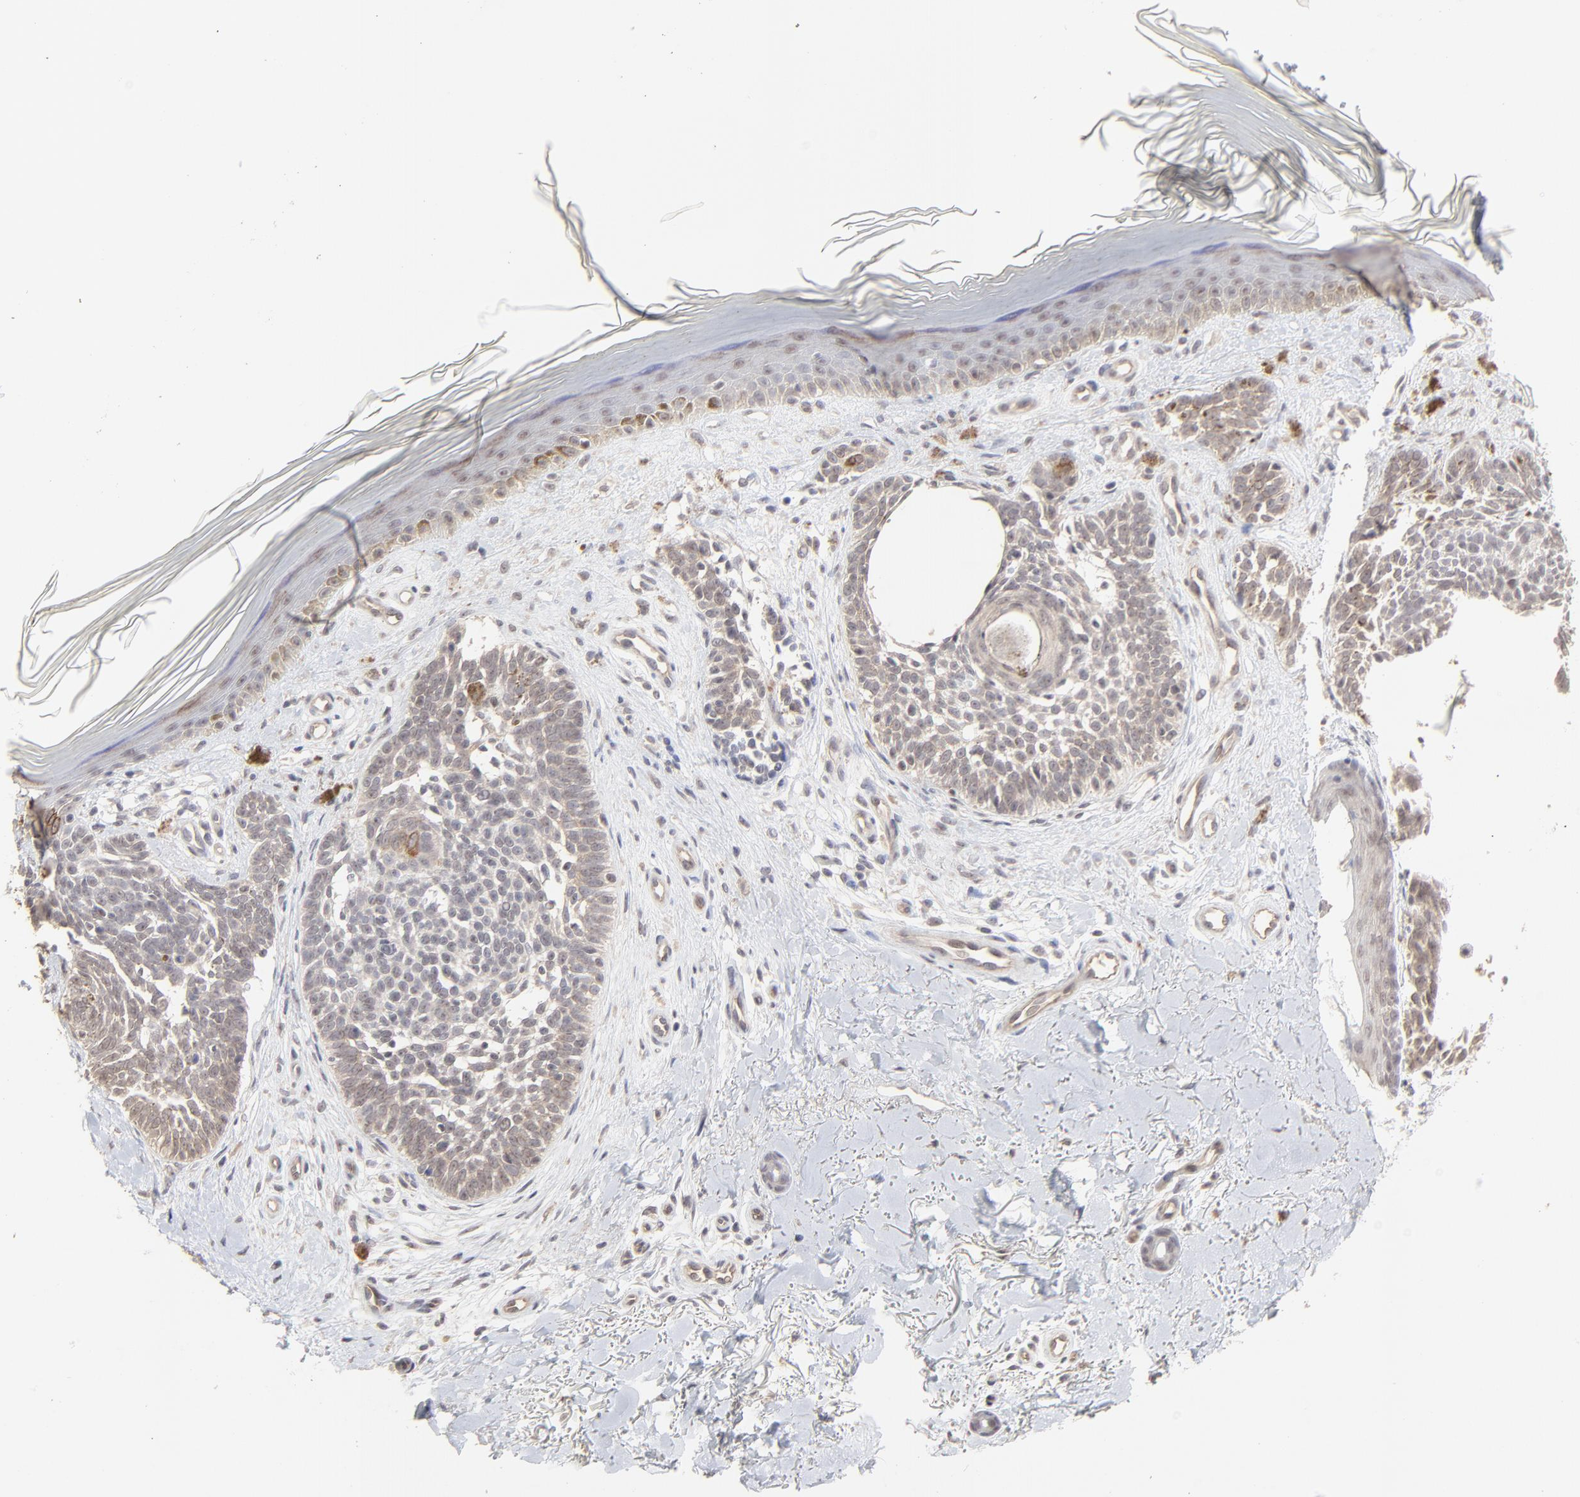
{"staining": {"intensity": "weak", "quantity": "<25%", "location": "cytoplasmic/membranous"}, "tissue": "skin cancer", "cell_type": "Tumor cells", "image_type": "cancer", "snomed": [{"axis": "morphology", "description": "Normal tissue, NOS"}, {"axis": "morphology", "description": "Basal cell carcinoma"}, {"axis": "topography", "description": "Skin"}], "caption": "Immunohistochemical staining of human skin cancer (basal cell carcinoma) displays no significant expression in tumor cells. Brightfield microscopy of immunohistochemistry (IHC) stained with DAB (brown) and hematoxylin (blue), captured at high magnification.", "gene": "FAM199X", "patient": {"sex": "female", "age": 58}}